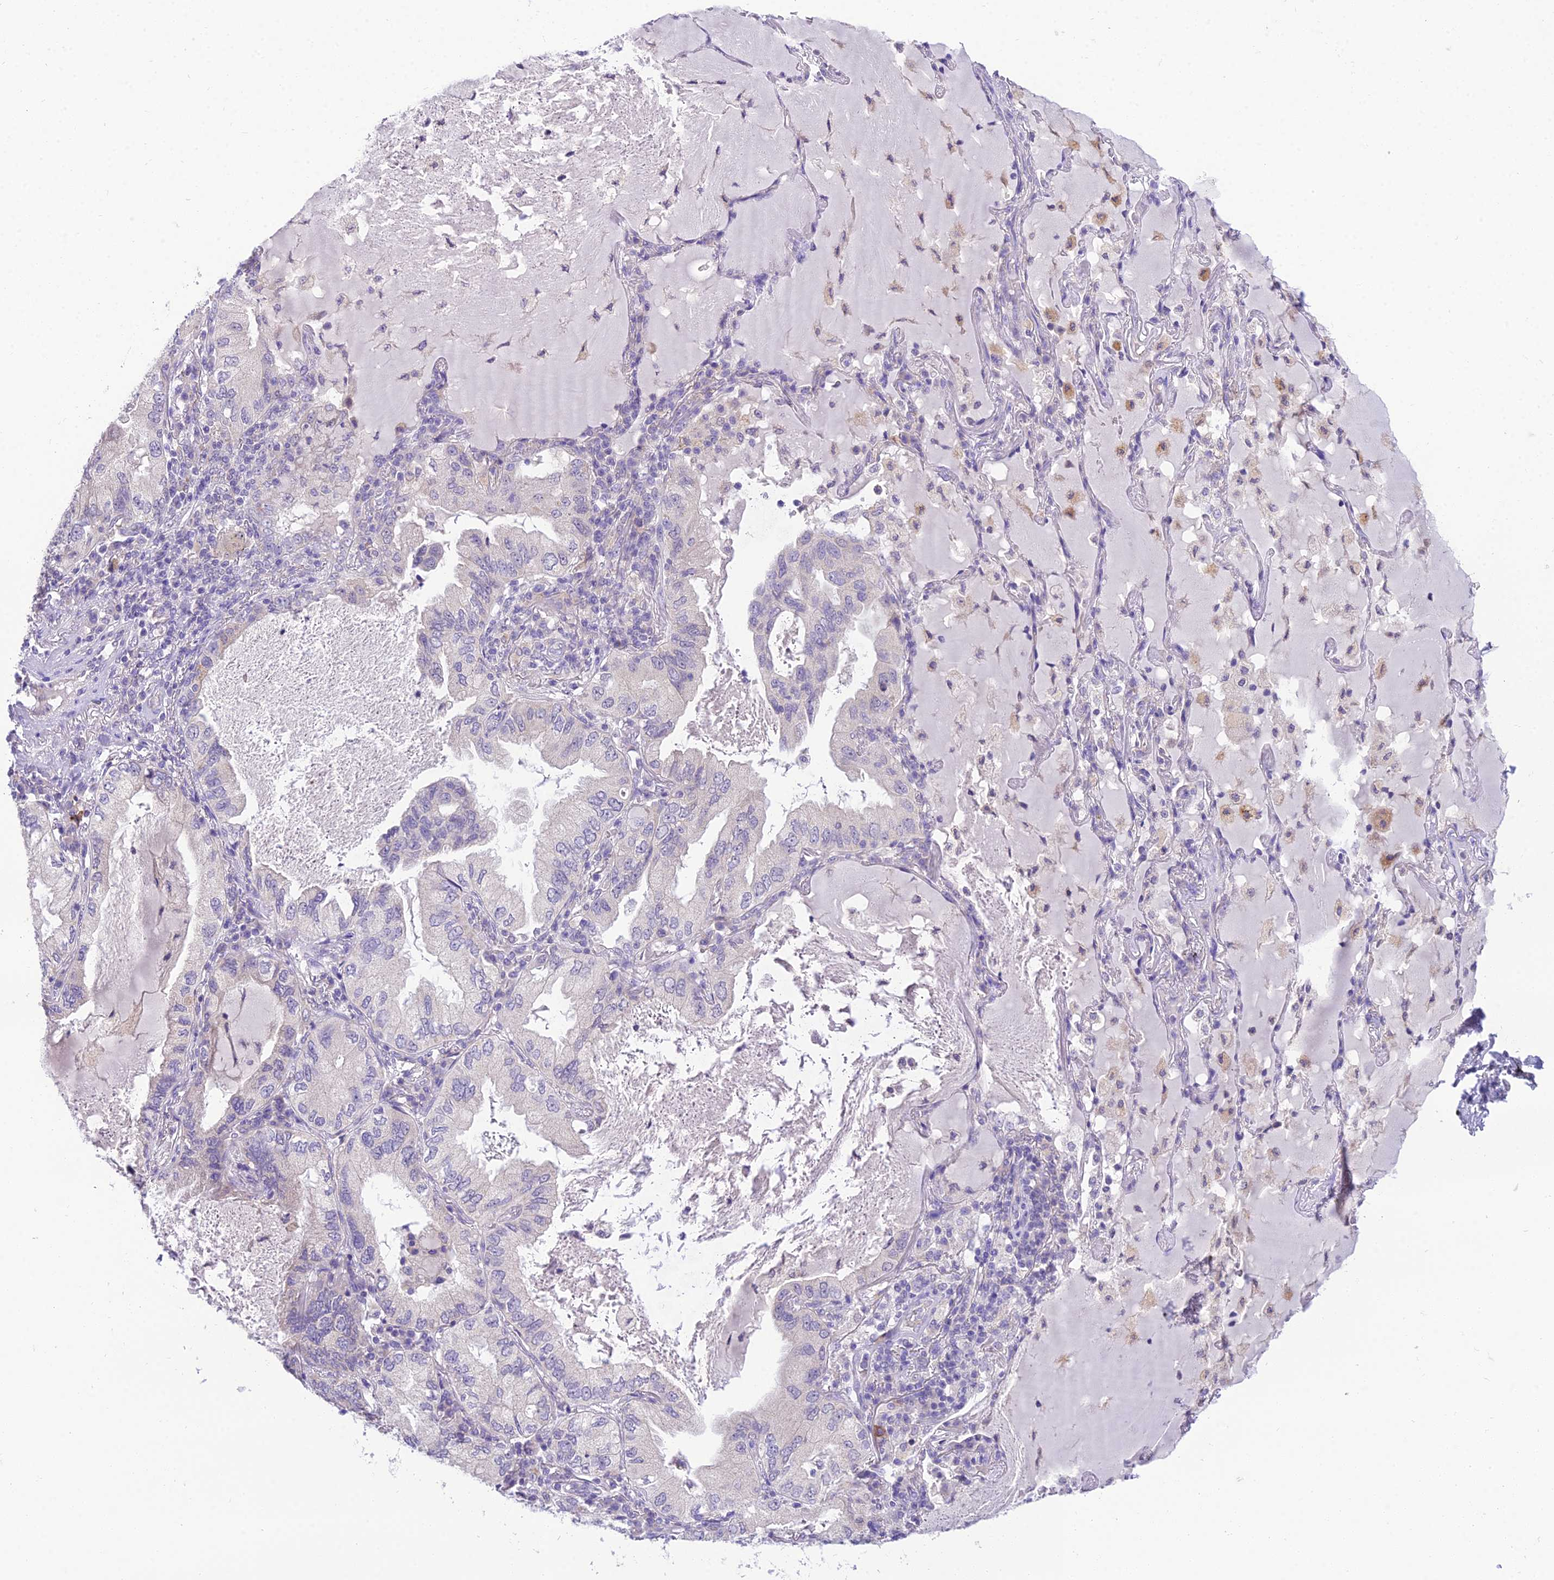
{"staining": {"intensity": "negative", "quantity": "none", "location": "none"}, "tissue": "lung cancer", "cell_type": "Tumor cells", "image_type": "cancer", "snomed": [{"axis": "morphology", "description": "Adenocarcinoma, NOS"}, {"axis": "topography", "description": "Lung"}], "caption": "Tumor cells show no significant expression in lung cancer (adenocarcinoma).", "gene": "MIIP", "patient": {"sex": "female", "age": 69}}